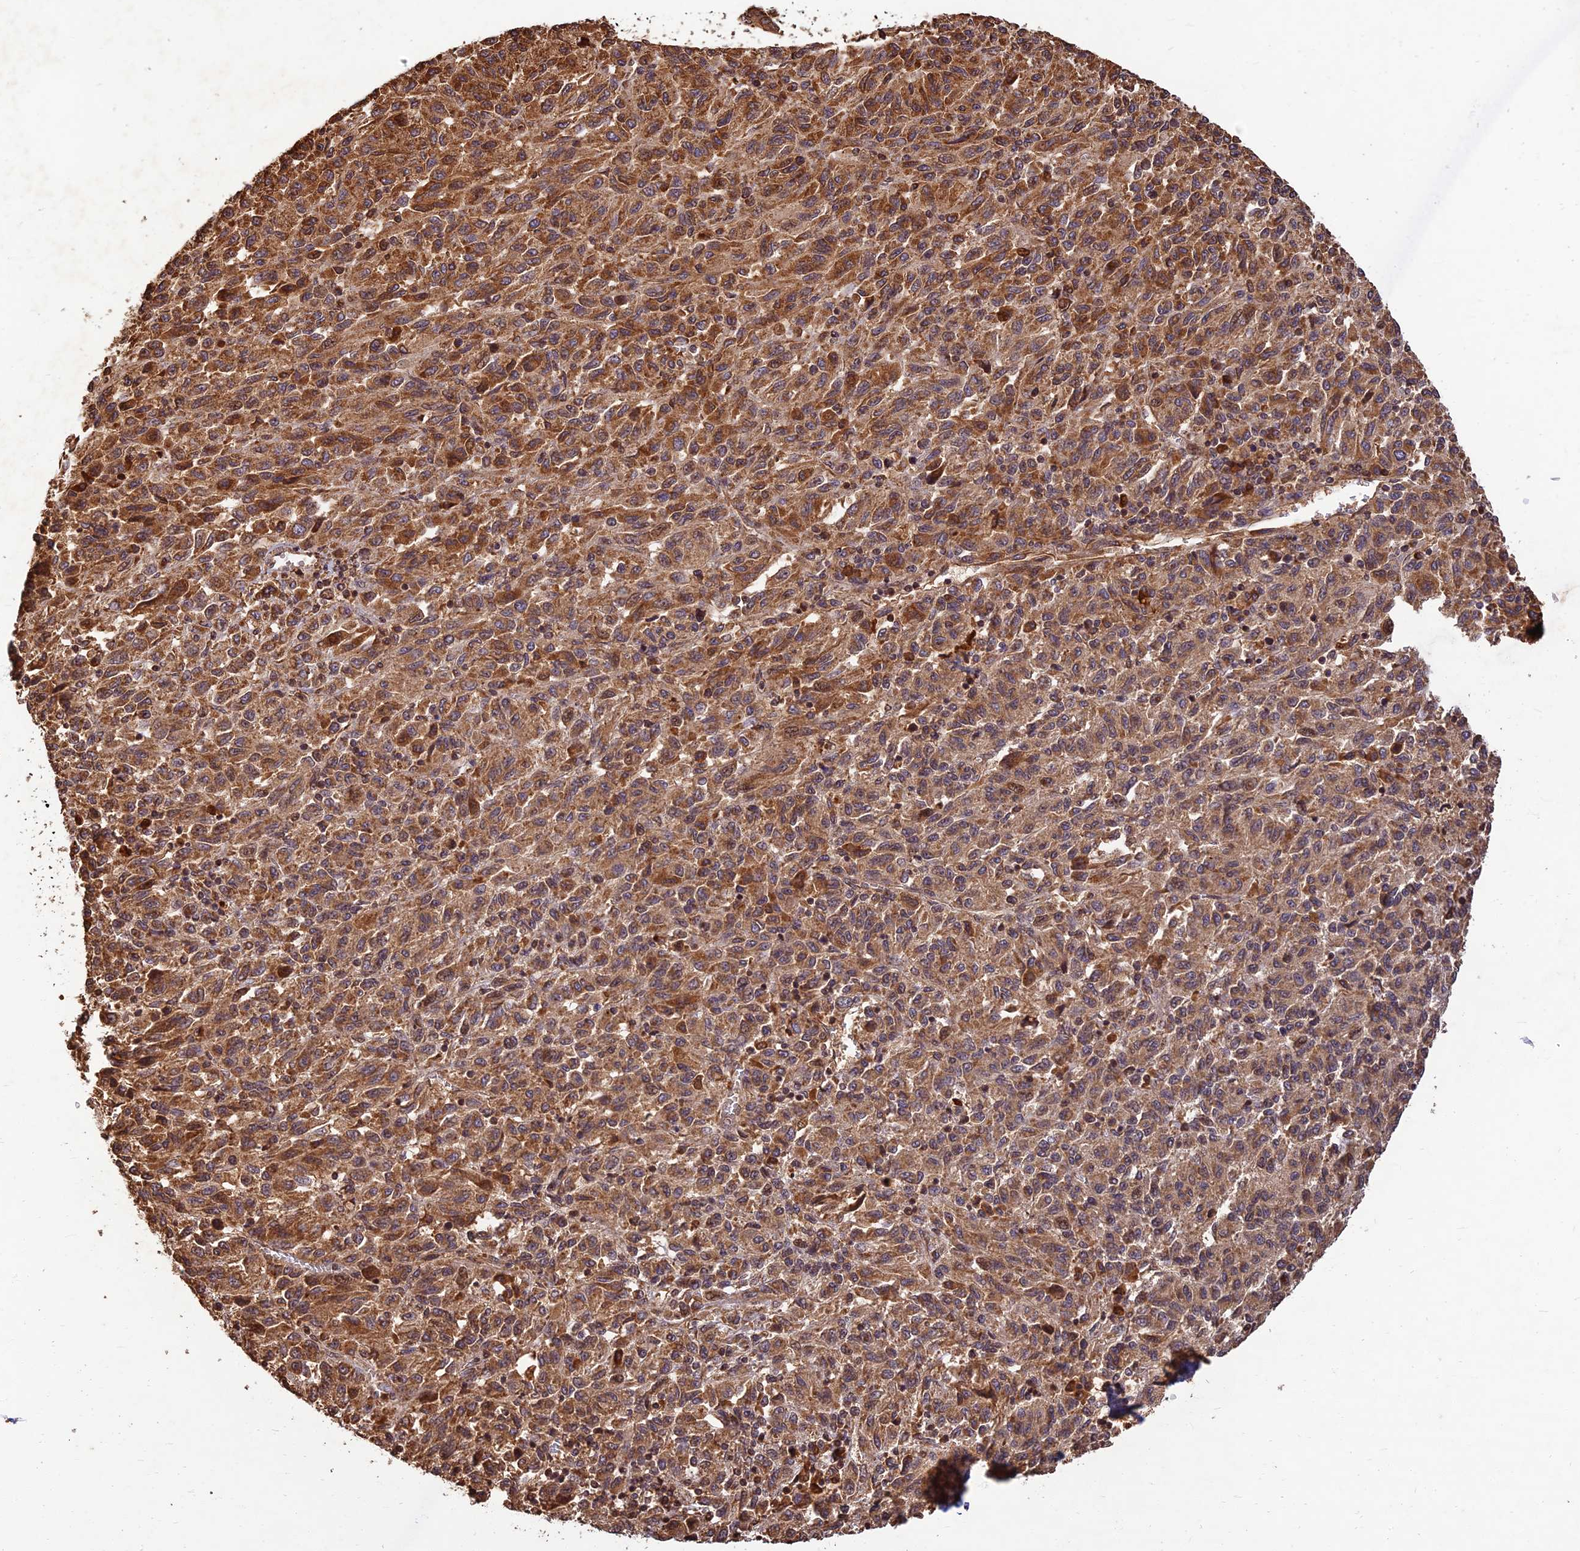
{"staining": {"intensity": "moderate", "quantity": ">75%", "location": "cytoplasmic/membranous"}, "tissue": "melanoma", "cell_type": "Tumor cells", "image_type": "cancer", "snomed": [{"axis": "morphology", "description": "Malignant melanoma, Metastatic site"}, {"axis": "topography", "description": "Lung"}], "caption": "Protein analysis of melanoma tissue reveals moderate cytoplasmic/membranous staining in approximately >75% of tumor cells. Ihc stains the protein in brown and the nuclei are stained blue.", "gene": "CORO1C", "patient": {"sex": "male", "age": 64}}